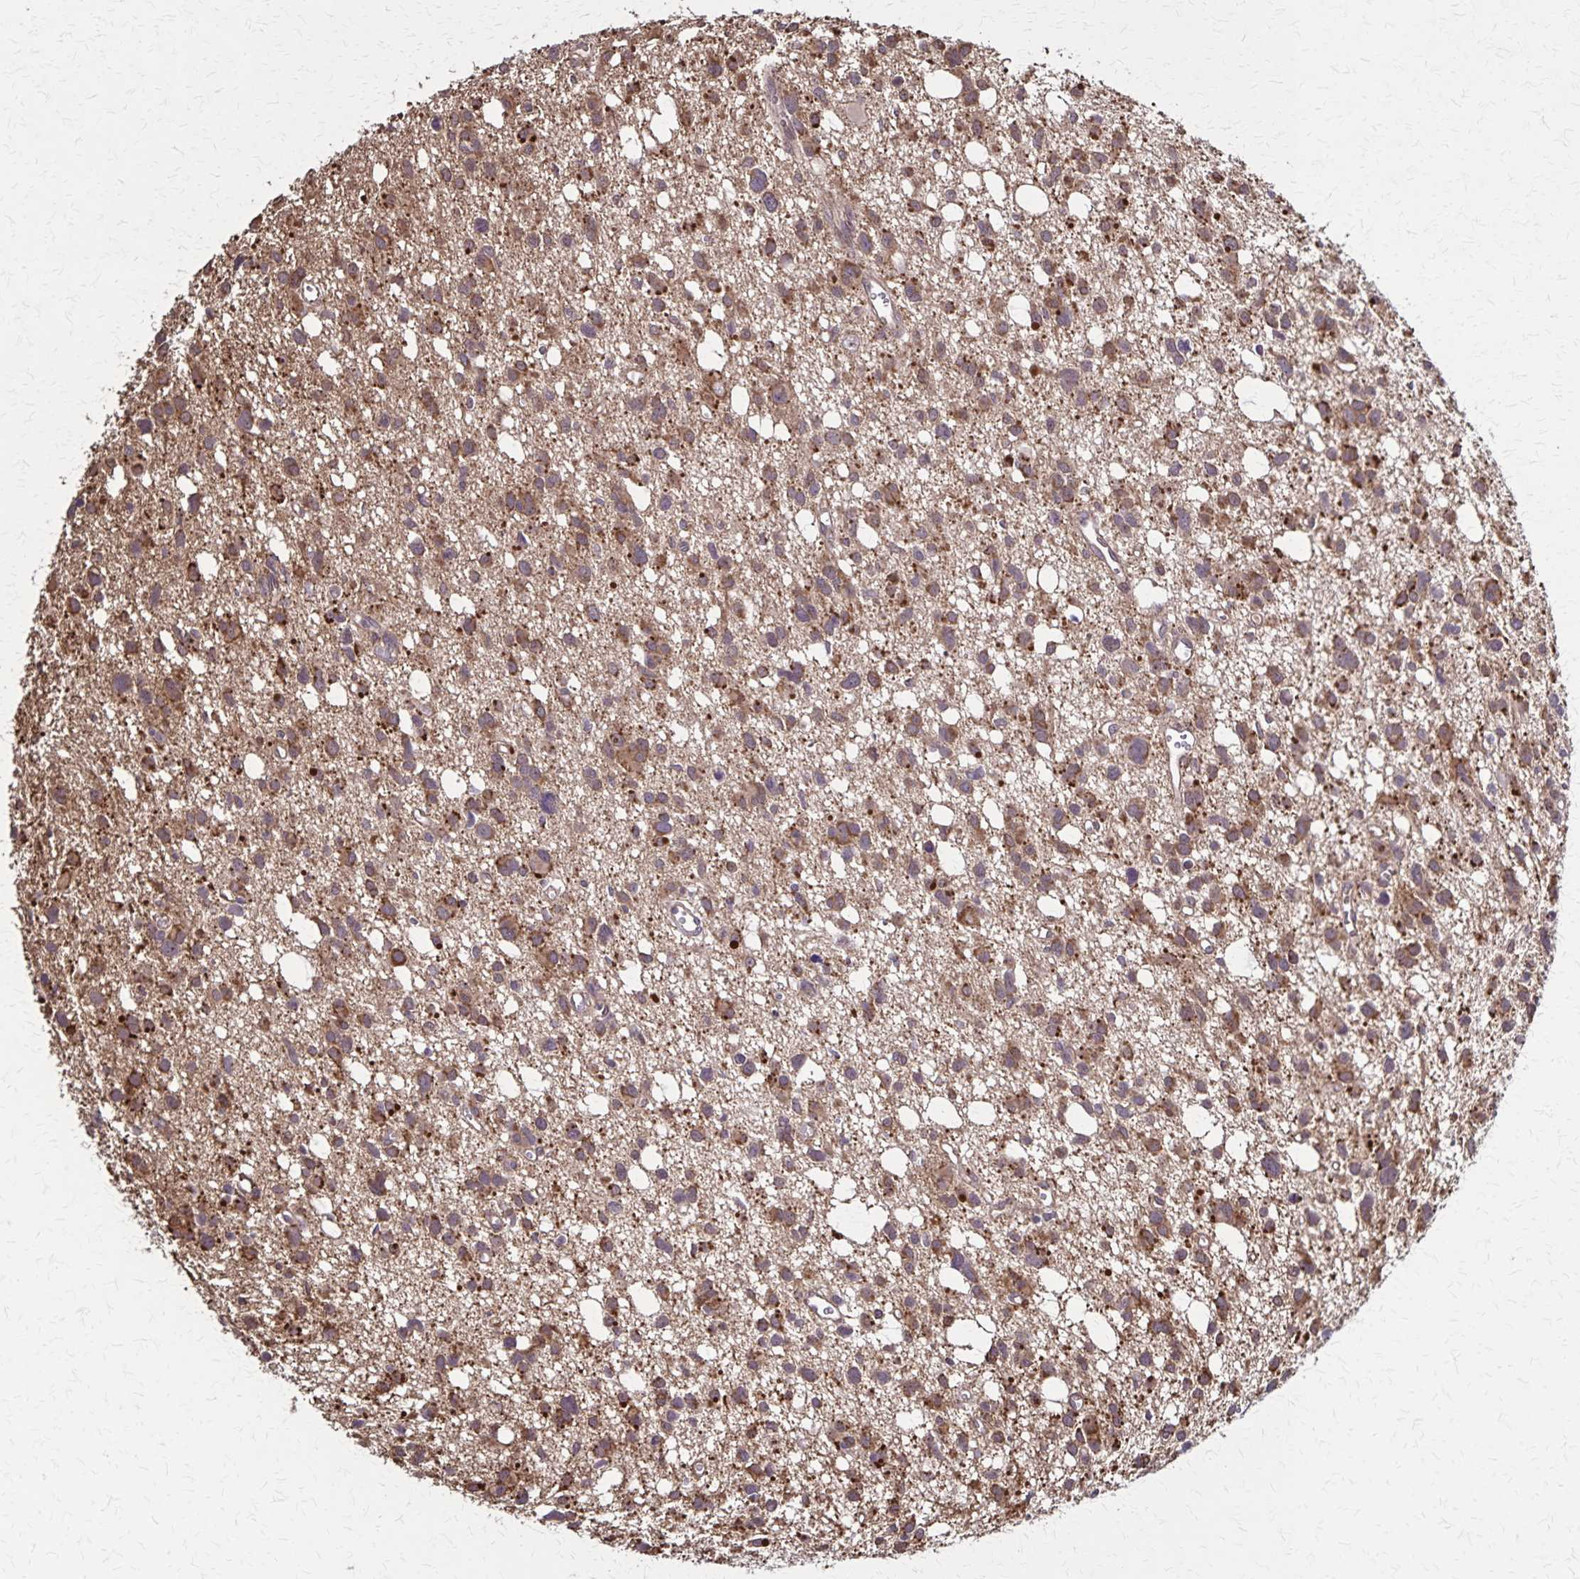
{"staining": {"intensity": "moderate", "quantity": ">75%", "location": "cytoplasmic/membranous"}, "tissue": "glioma", "cell_type": "Tumor cells", "image_type": "cancer", "snomed": [{"axis": "morphology", "description": "Glioma, malignant, High grade"}, {"axis": "topography", "description": "Brain"}], "caption": "Immunohistochemistry (IHC) histopathology image of neoplastic tissue: human glioma stained using immunohistochemistry demonstrates medium levels of moderate protein expression localized specifically in the cytoplasmic/membranous of tumor cells, appearing as a cytoplasmic/membranous brown color.", "gene": "NFS1", "patient": {"sex": "male", "age": 23}}